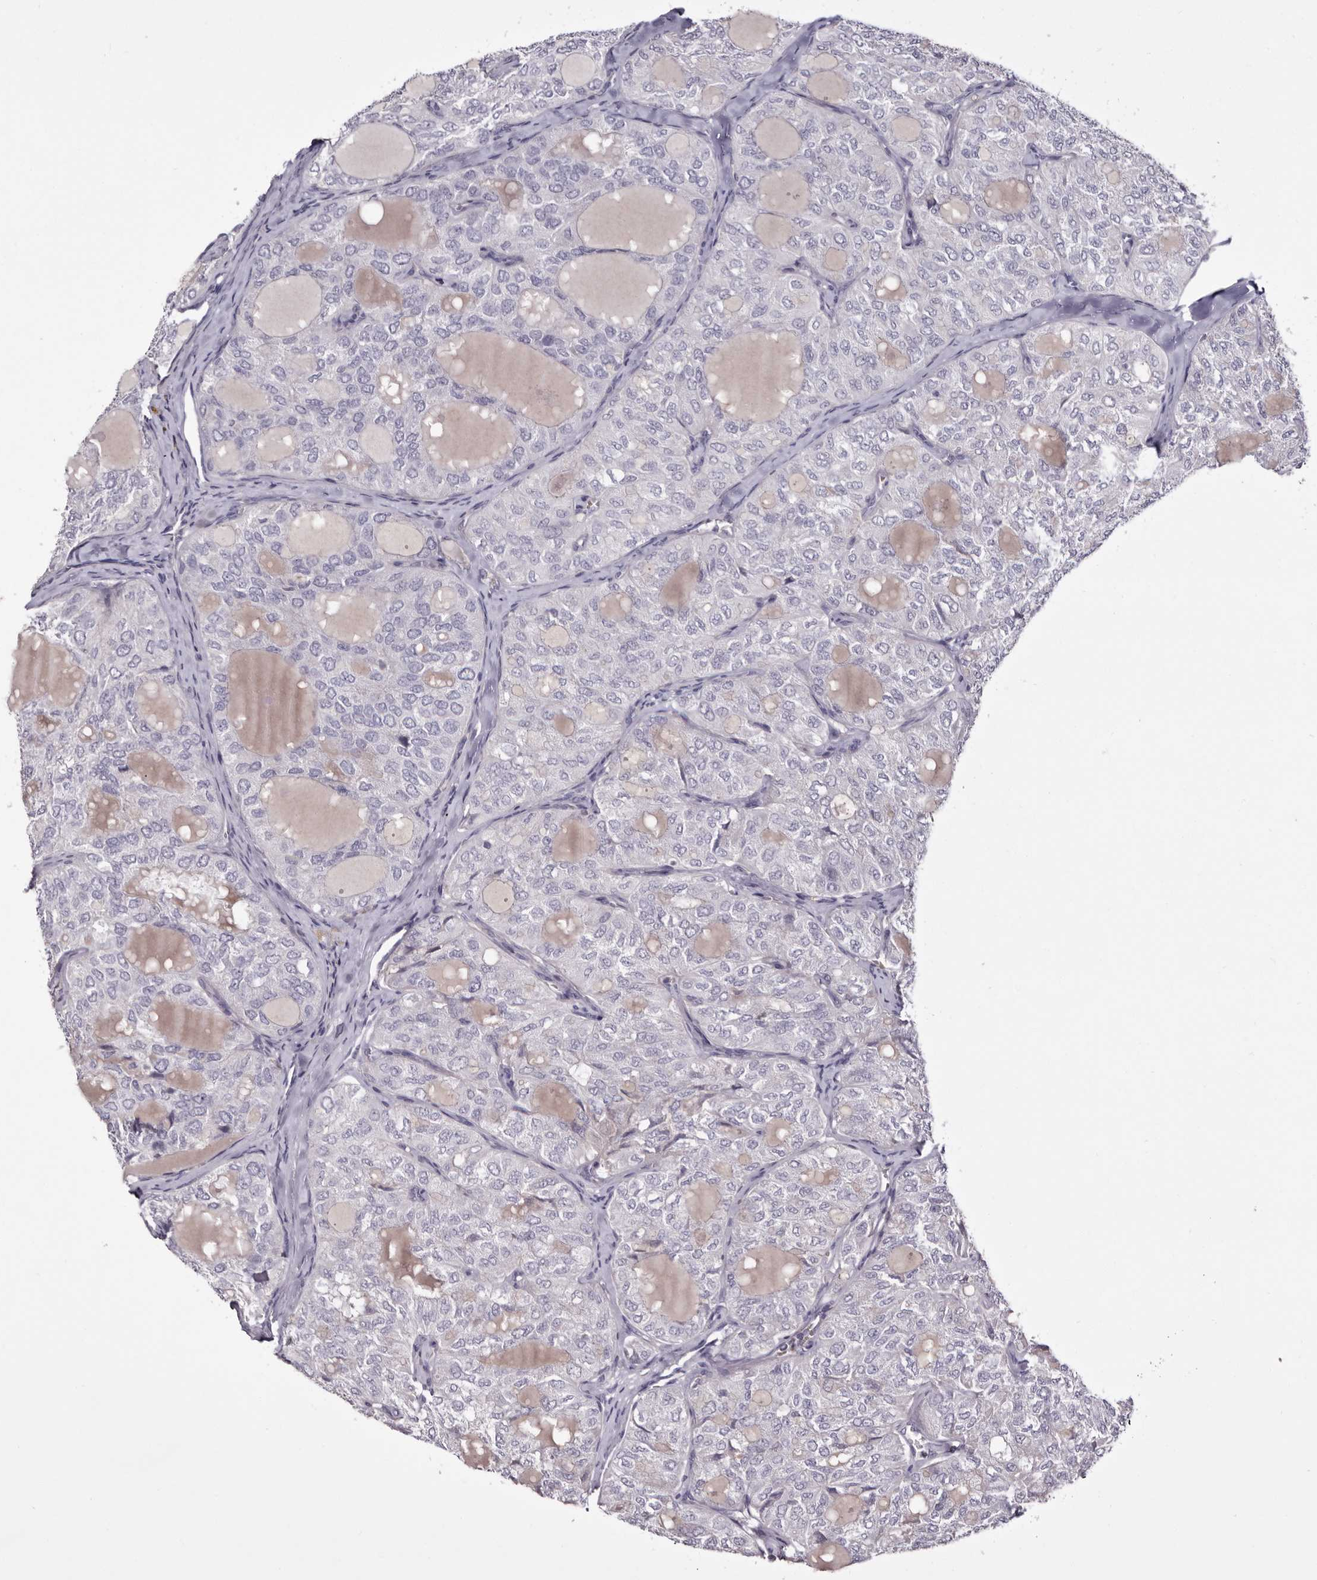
{"staining": {"intensity": "negative", "quantity": "none", "location": "none"}, "tissue": "thyroid cancer", "cell_type": "Tumor cells", "image_type": "cancer", "snomed": [{"axis": "morphology", "description": "Follicular adenoma carcinoma, NOS"}, {"axis": "topography", "description": "Thyroid gland"}], "caption": "A histopathology image of thyroid cancer (follicular adenoma carcinoma) stained for a protein demonstrates no brown staining in tumor cells.", "gene": "S1PR5", "patient": {"sex": "male", "age": 75}}